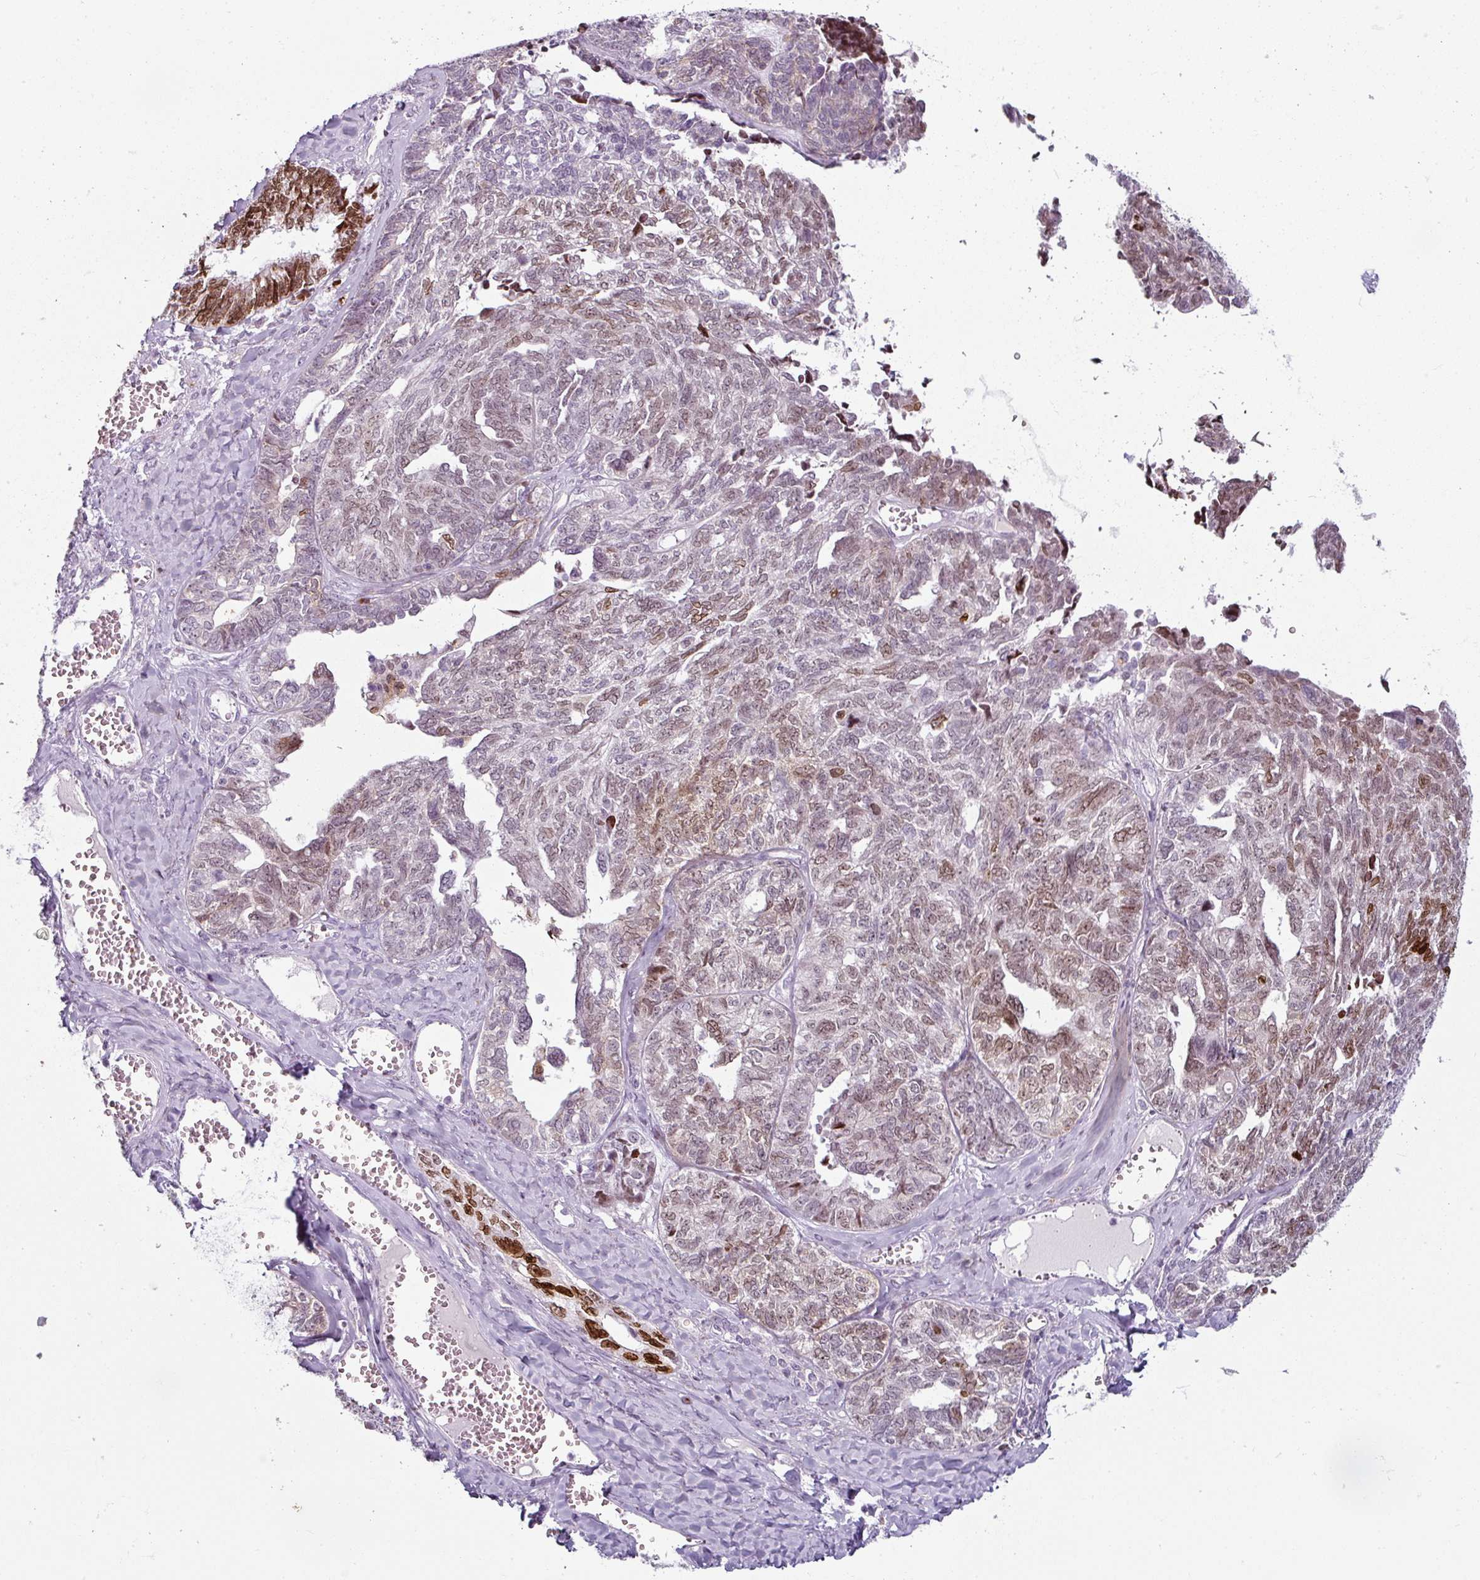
{"staining": {"intensity": "moderate", "quantity": "25%-75%", "location": "nuclear"}, "tissue": "ovarian cancer", "cell_type": "Tumor cells", "image_type": "cancer", "snomed": [{"axis": "morphology", "description": "Cystadenocarcinoma, serous, NOS"}, {"axis": "topography", "description": "Ovary"}], "caption": "Serous cystadenocarcinoma (ovarian) stained with immunohistochemistry (IHC) exhibits moderate nuclear positivity in approximately 25%-75% of tumor cells.", "gene": "SYT8", "patient": {"sex": "female", "age": 79}}